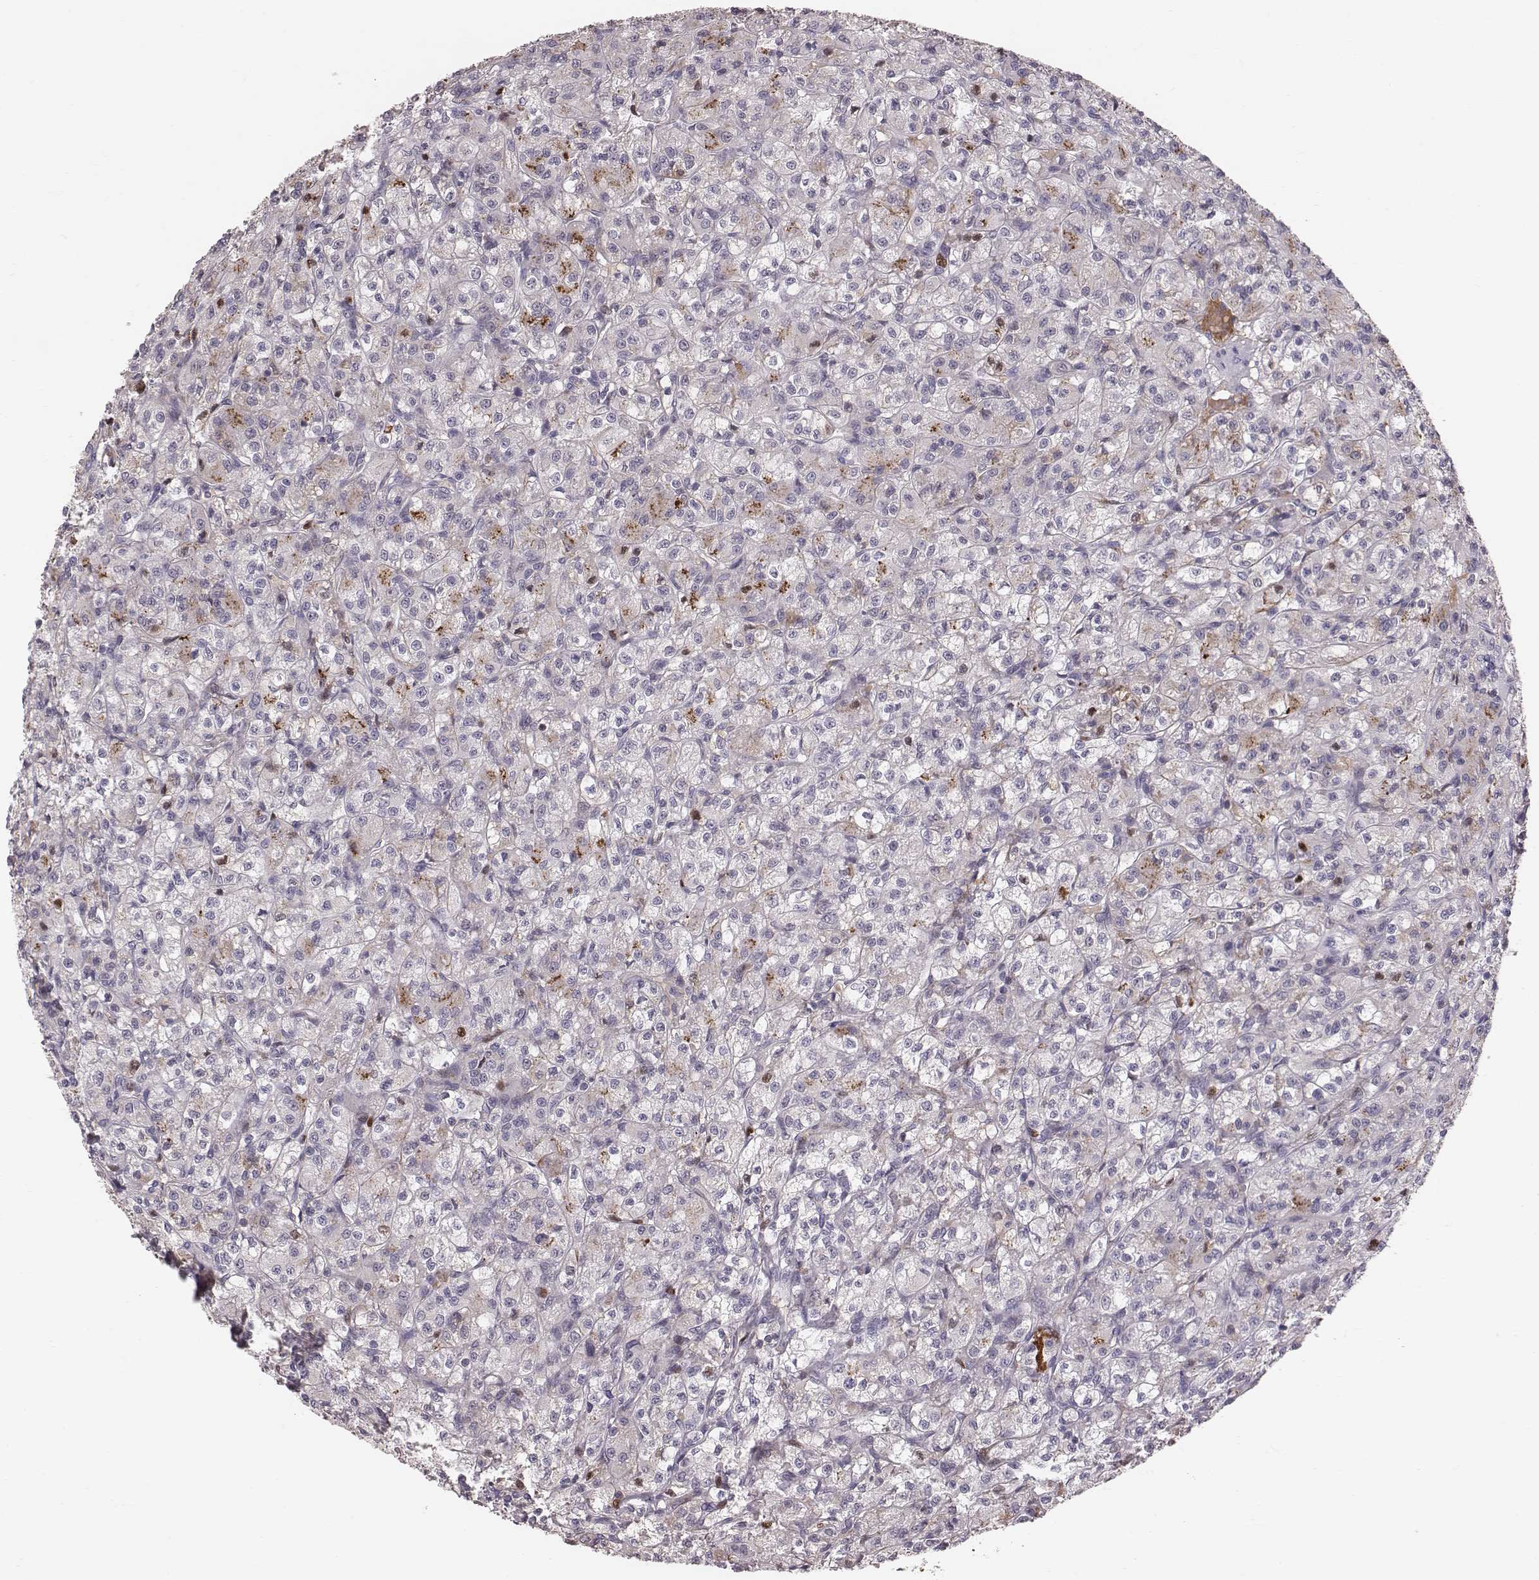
{"staining": {"intensity": "negative", "quantity": "none", "location": "none"}, "tissue": "renal cancer", "cell_type": "Tumor cells", "image_type": "cancer", "snomed": [{"axis": "morphology", "description": "Adenocarcinoma, NOS"}, {"axis": "topography", "description": "Kidney"}], "caption": "Immunohistochemical staining of renal adenocarcinoma exhibits no significant expression in tumor cells.", "gene": "CFTR", "patient": {"sex": "female", "age": 70}}